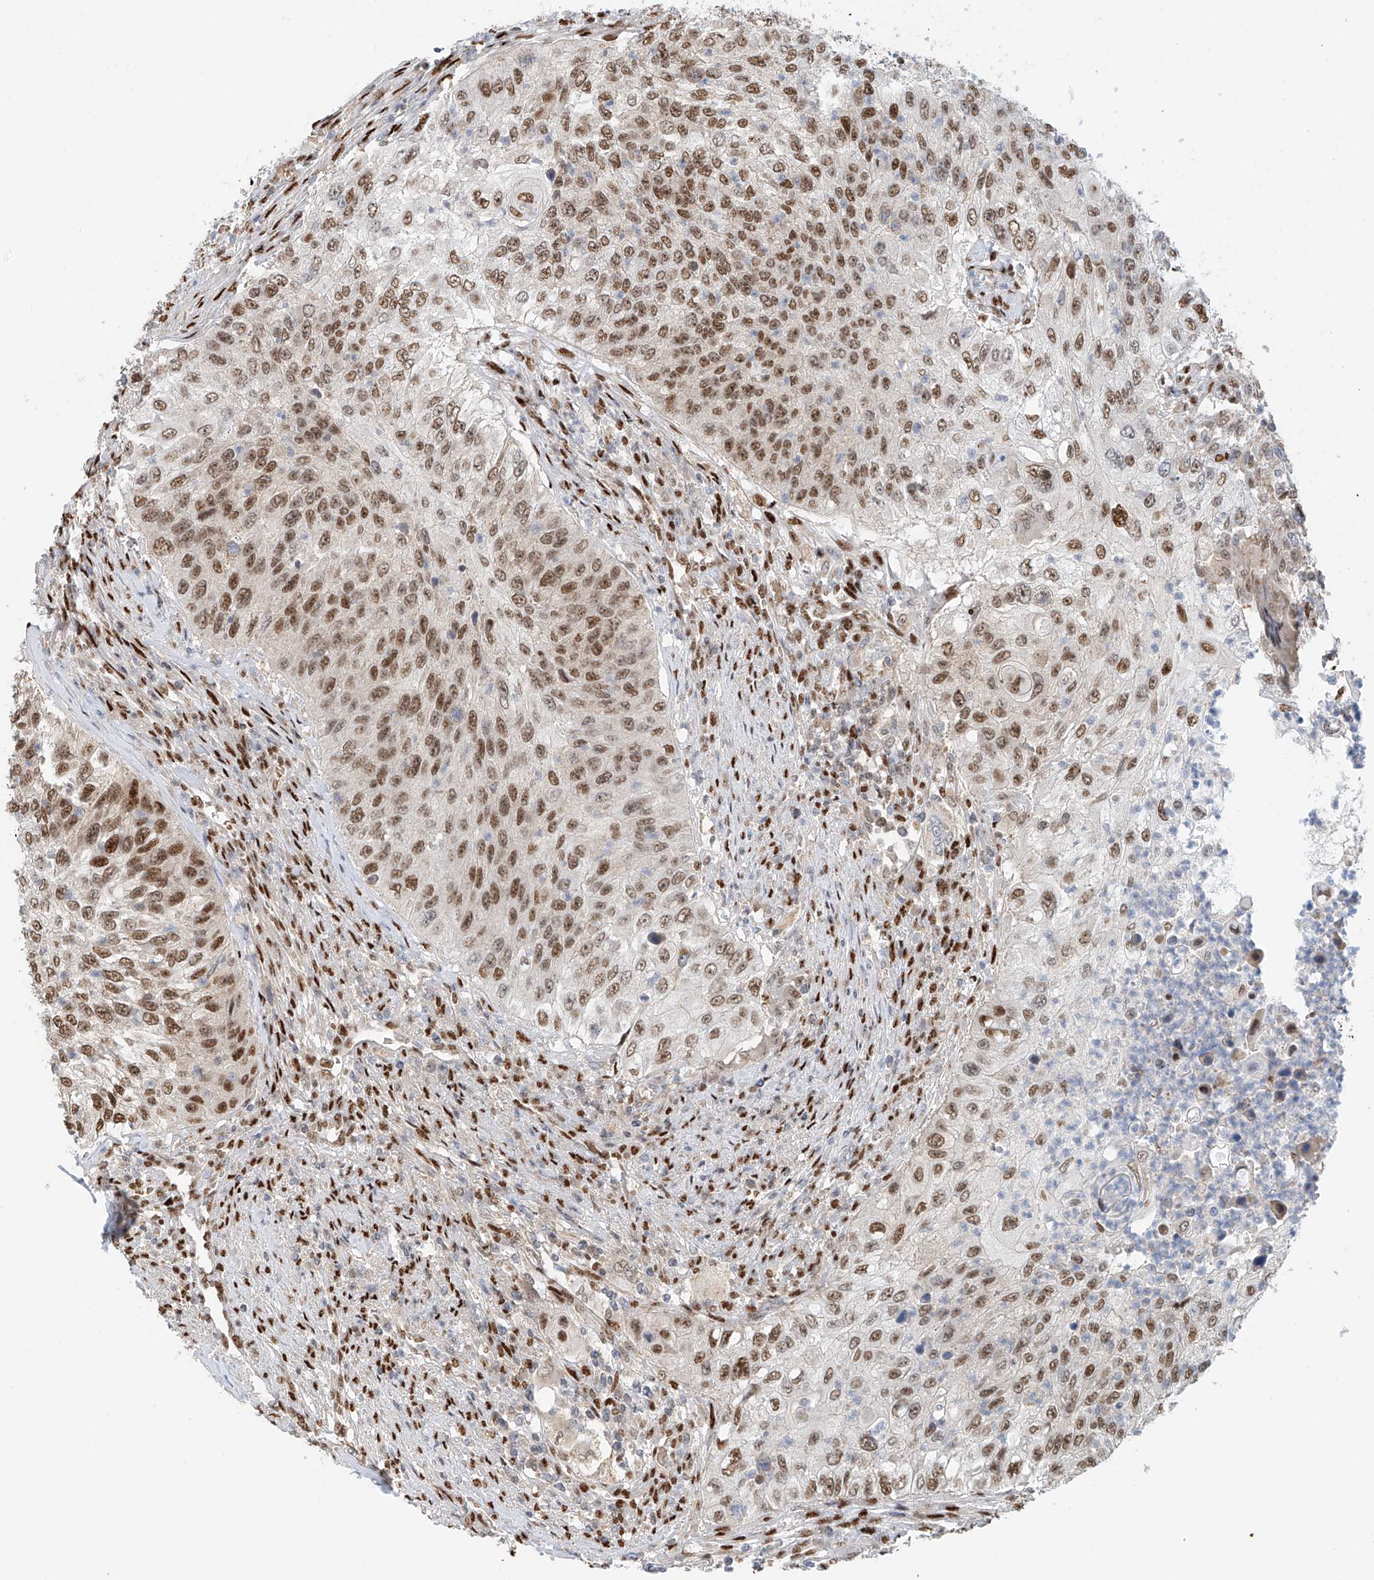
{"staining": {"intensity": "moderate", "quantity": ">75%", "location": "nuclear"}, "tissue": "urothelial cancer", "cell_type": "Tumor cells", "image_type": "cancer", "snomed": [{"axis": "morphology", "description": "Urothelial carcinoma, High grade"}, {"axis": "topography", "description": "Urinary bladder"}], "caption": "Immunohistochemistry of human urothelial cancer shows medium levels of moderate nuclear expression in about >75% of tumor cells.", "gene": "ZNF514", "patient": {"sex": "female", "age": 60}}